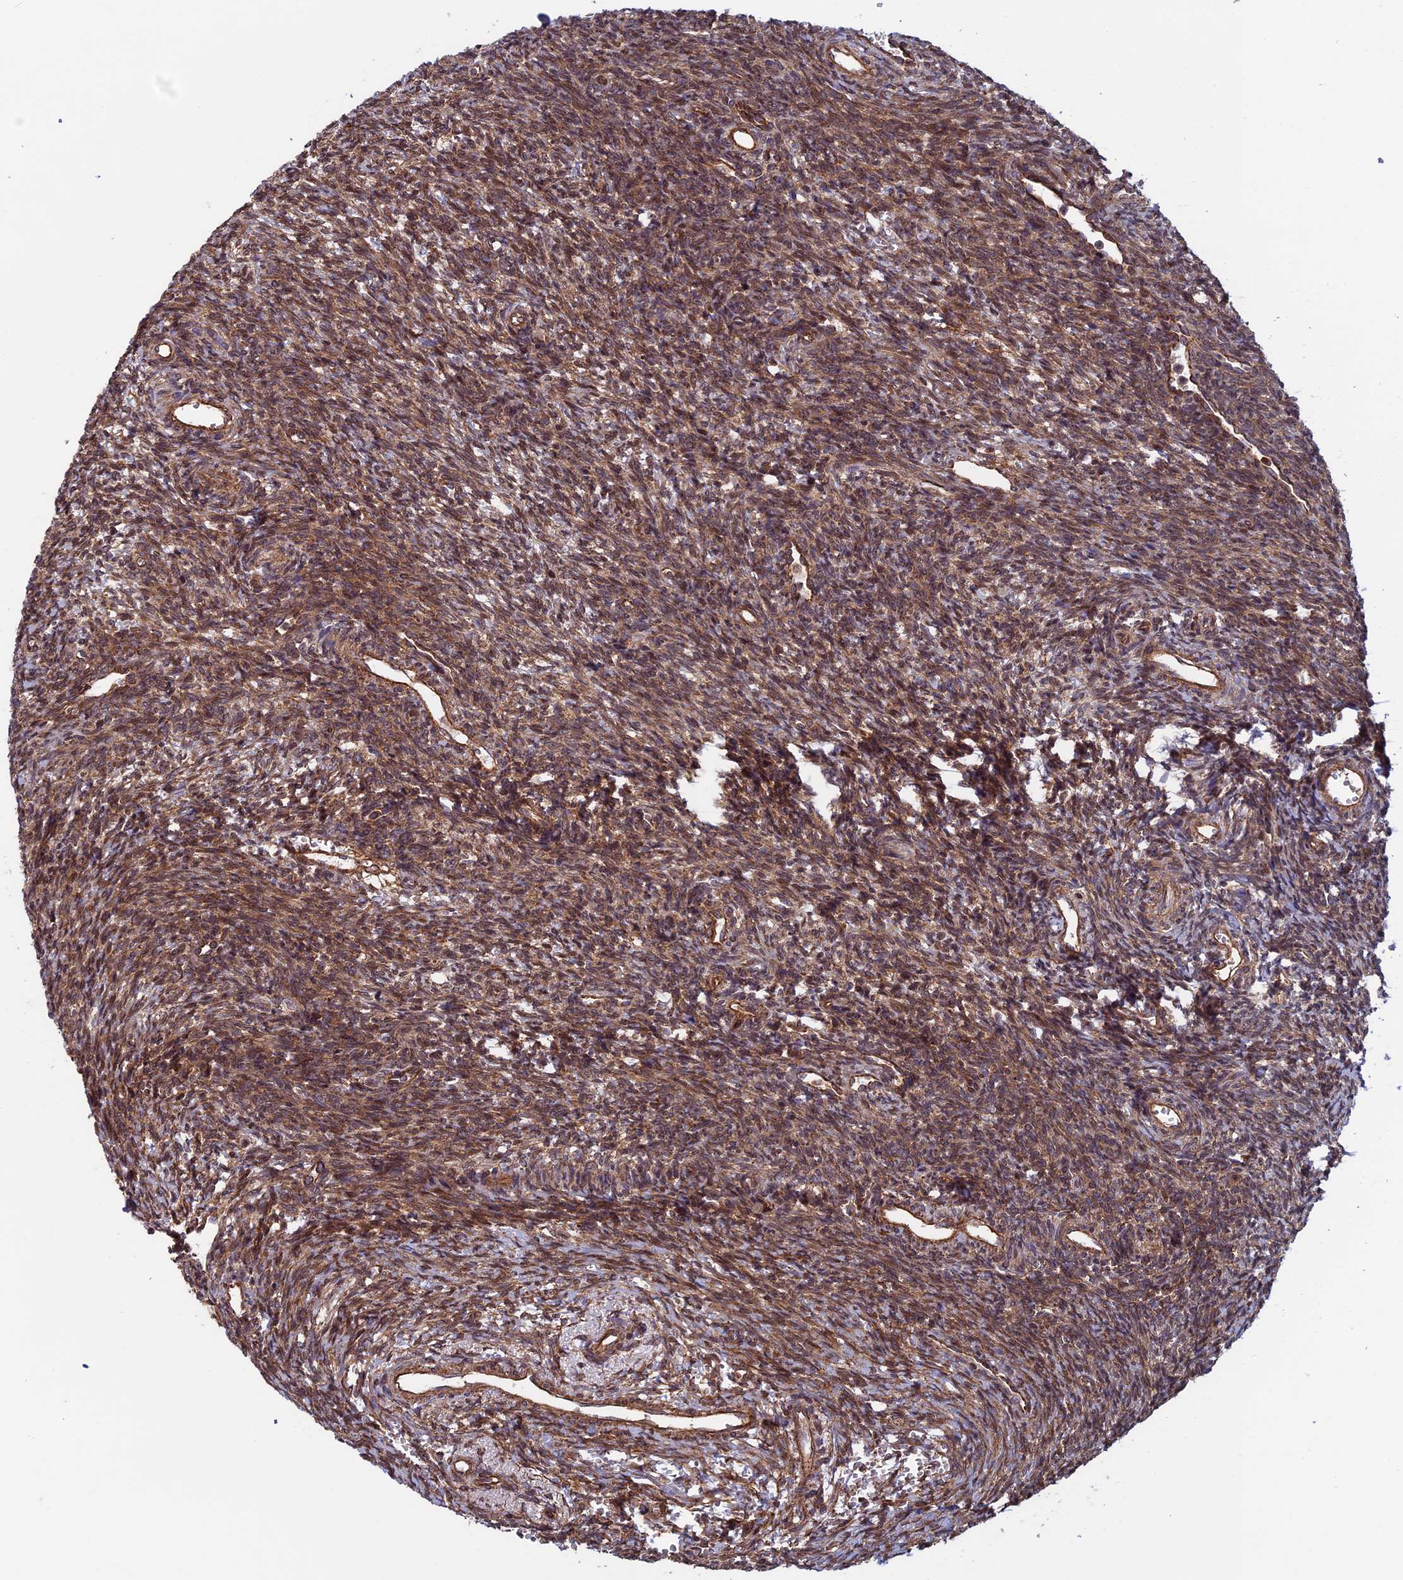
{"staining": {"intensity": "moderate", "quantity": ">75%", "location": "cytoplasmic/membranous"}, "tissue": "ovary", "cell_type": "Ovarian stroma cells", "image_type": "normal", "snomed": [{"axis": "morphology", "description": "Normal tissue, NOS"}, {"axis": "topography", "description": "Ovary"}], "caption": "Brown immunohistochemical staining in unremarkable human ovary displays moderate cytoplasmic/membranous expression in about >75% of ovarian stroma cells.", "gene": "CCDC8", "patient": {"sex": "female", "age": 39}}